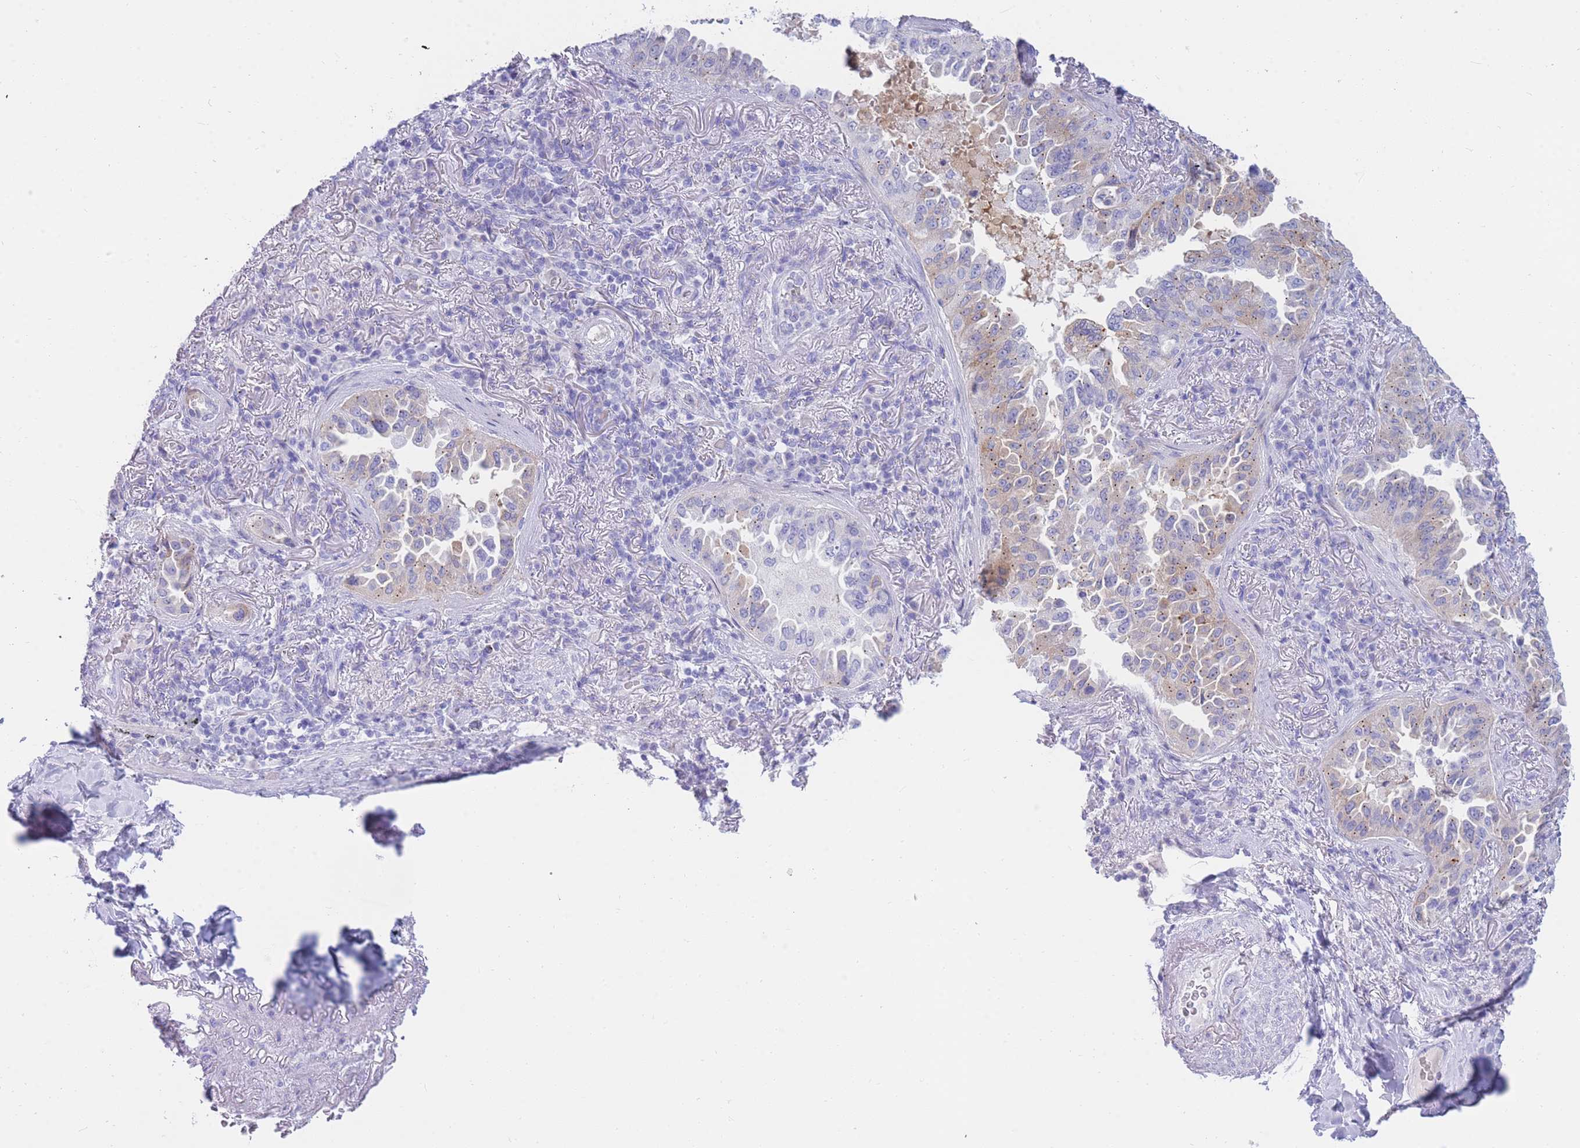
{"staining": {"intensity": "weak", "quantity": "<25%", "location": "cytoplasmic/membranous"}, "tissue": "lung cancer", "cell_type": "Tumor cells", "image_type": "cancer", "snomed": [{"axis": "morphology", "description": "Adenocarcinoma, NOS"}, {"axis": "topography", "description": "Lung"}], "caption": "The immunohistochemistry (IHC) photomicrograph has no significant expression in tumor cells of lung adenocarcinoma tissue. (DAB immunohistochemistry with hematoxylin counter stain).", "gene": "NKX1-2", "patient": {"sex": "female", "age": 69}}